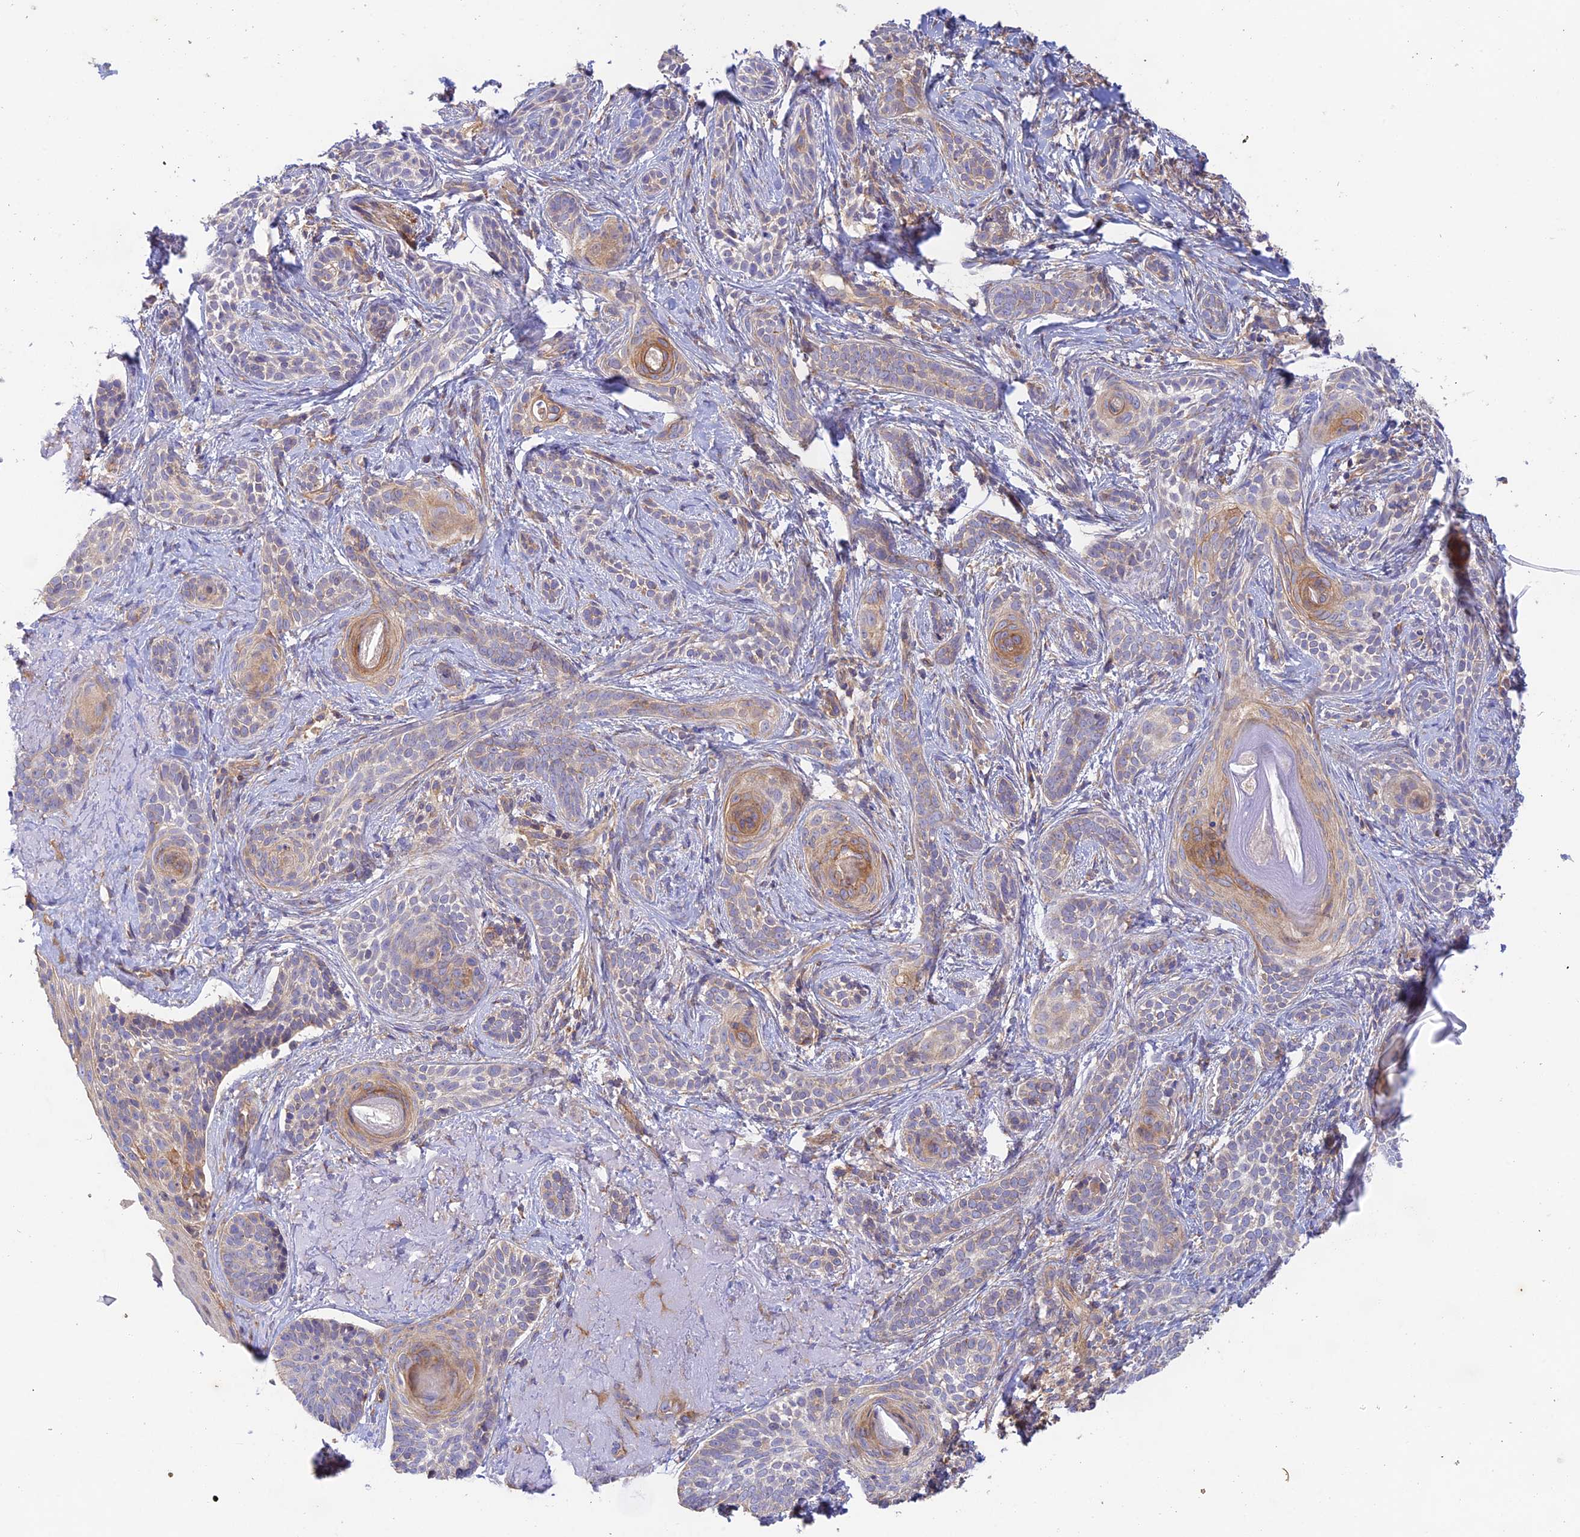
{"staining": {"intensity": "negative", "quantity": "none", "location": "none"}, "tissue": "skin cancer", "cell_type": "Tumor cells", "image_type": "cancer", "snomed": [{"axis": "morphology", "description": "Basal cell carcinoma"}, {"axis": "topography", "description": "Skin"}], "caption": "An IHC histopathology image of skin cancer is shown. There is no staining in tumor cells of skin cancer.", "gene": "MYO9A", "patient": {"sex": "male", "age": 71}}